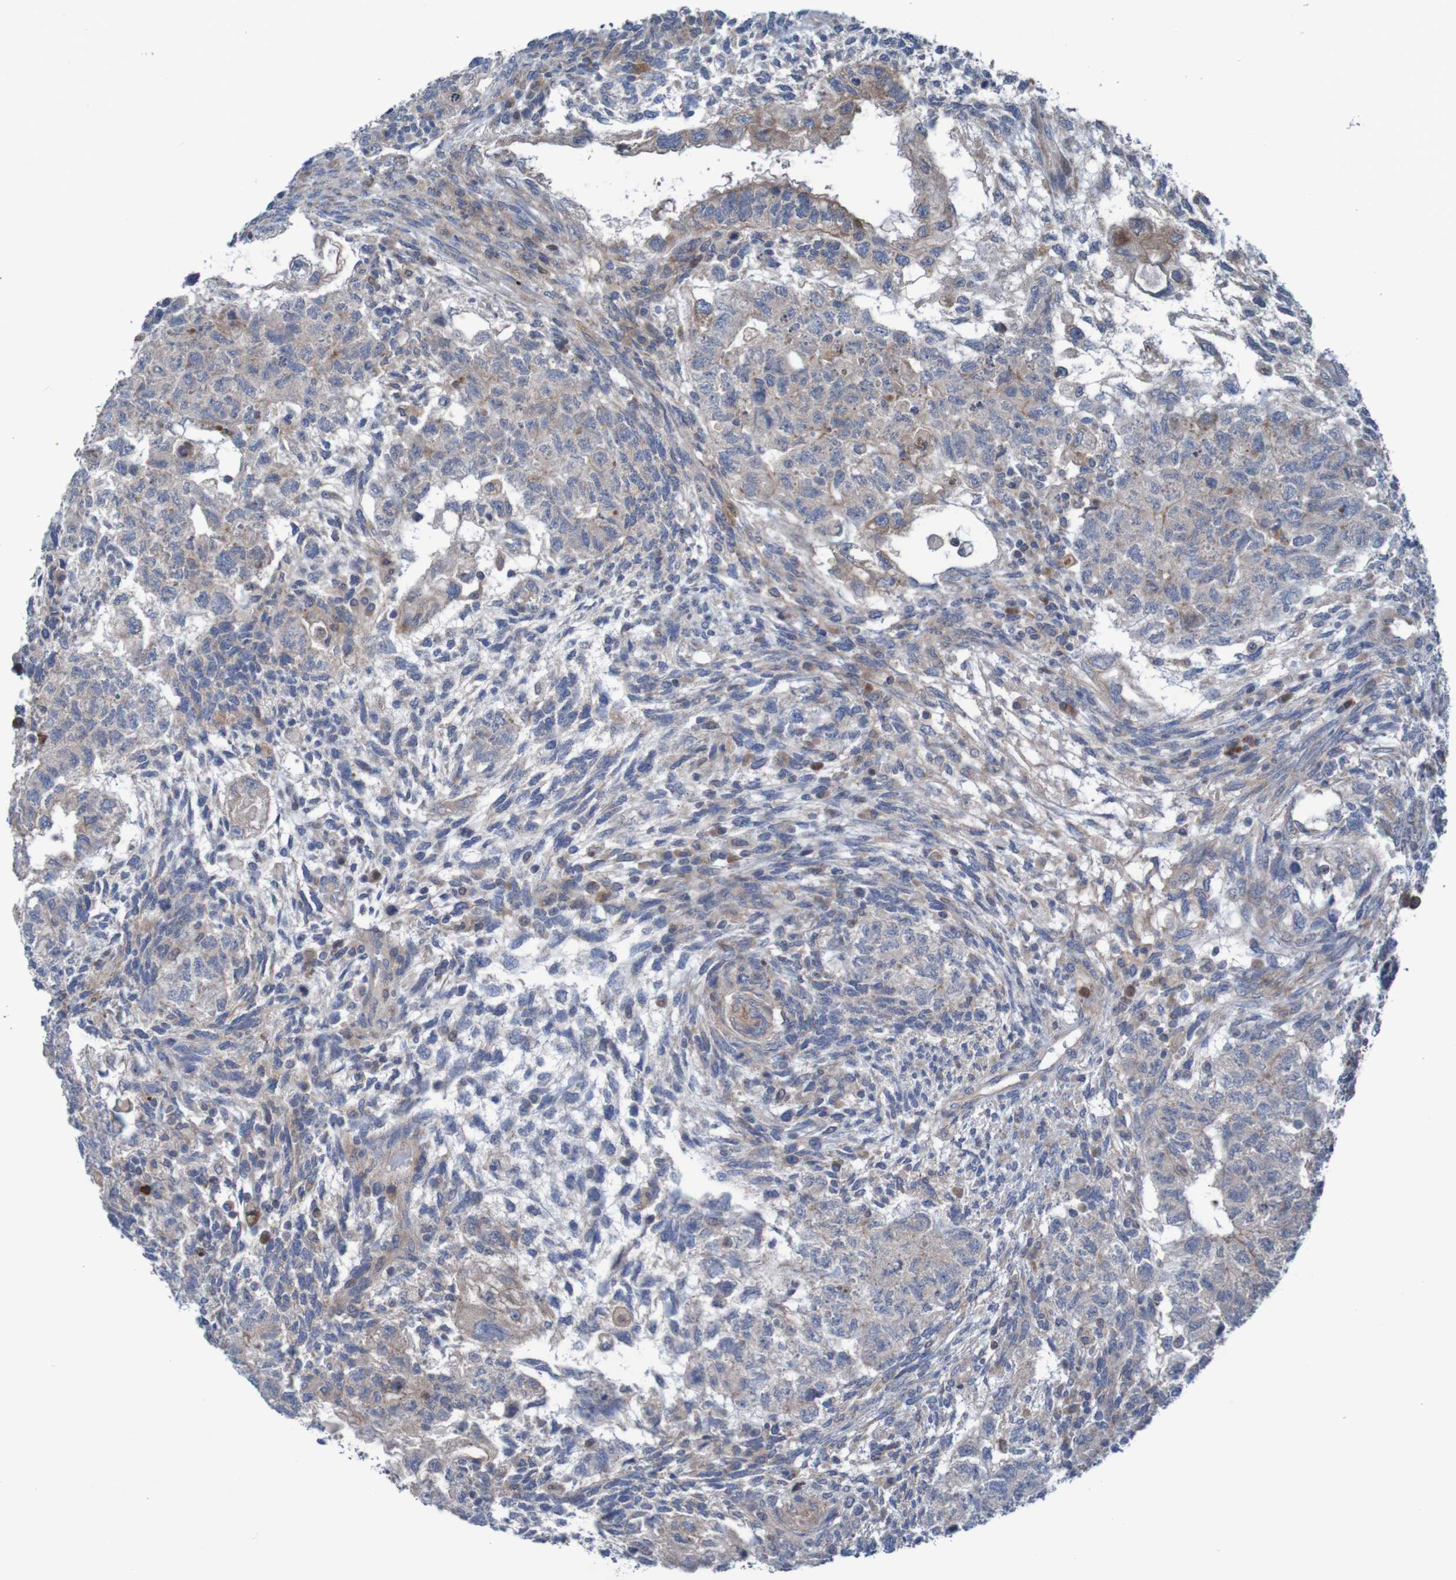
{"staining": {"intensity": "moderate", "quantity": "<25%", "location": "cytoplasmic/membranous"}, "tissue": "testis cancer", "cell_type": "Tumor cells", "image_type": "cancer", "snomed": [{"axis": "morphology", "description": "Normal tissue, NOS"}, {"axis": "morphology", "description": "Carcinoma, Embryonal, NOS"}, {"axis": "topography", "description": "Testis"}], "caption": "Immunohistochemistry (DAB) staining of human embryonal carcinoma (testis) displays moderate cytoplasmic/membranous protein expression in about <25% of tumor cells.", "gene": "ANGPT4", "patient": {"sex": "male", "age": 36}}